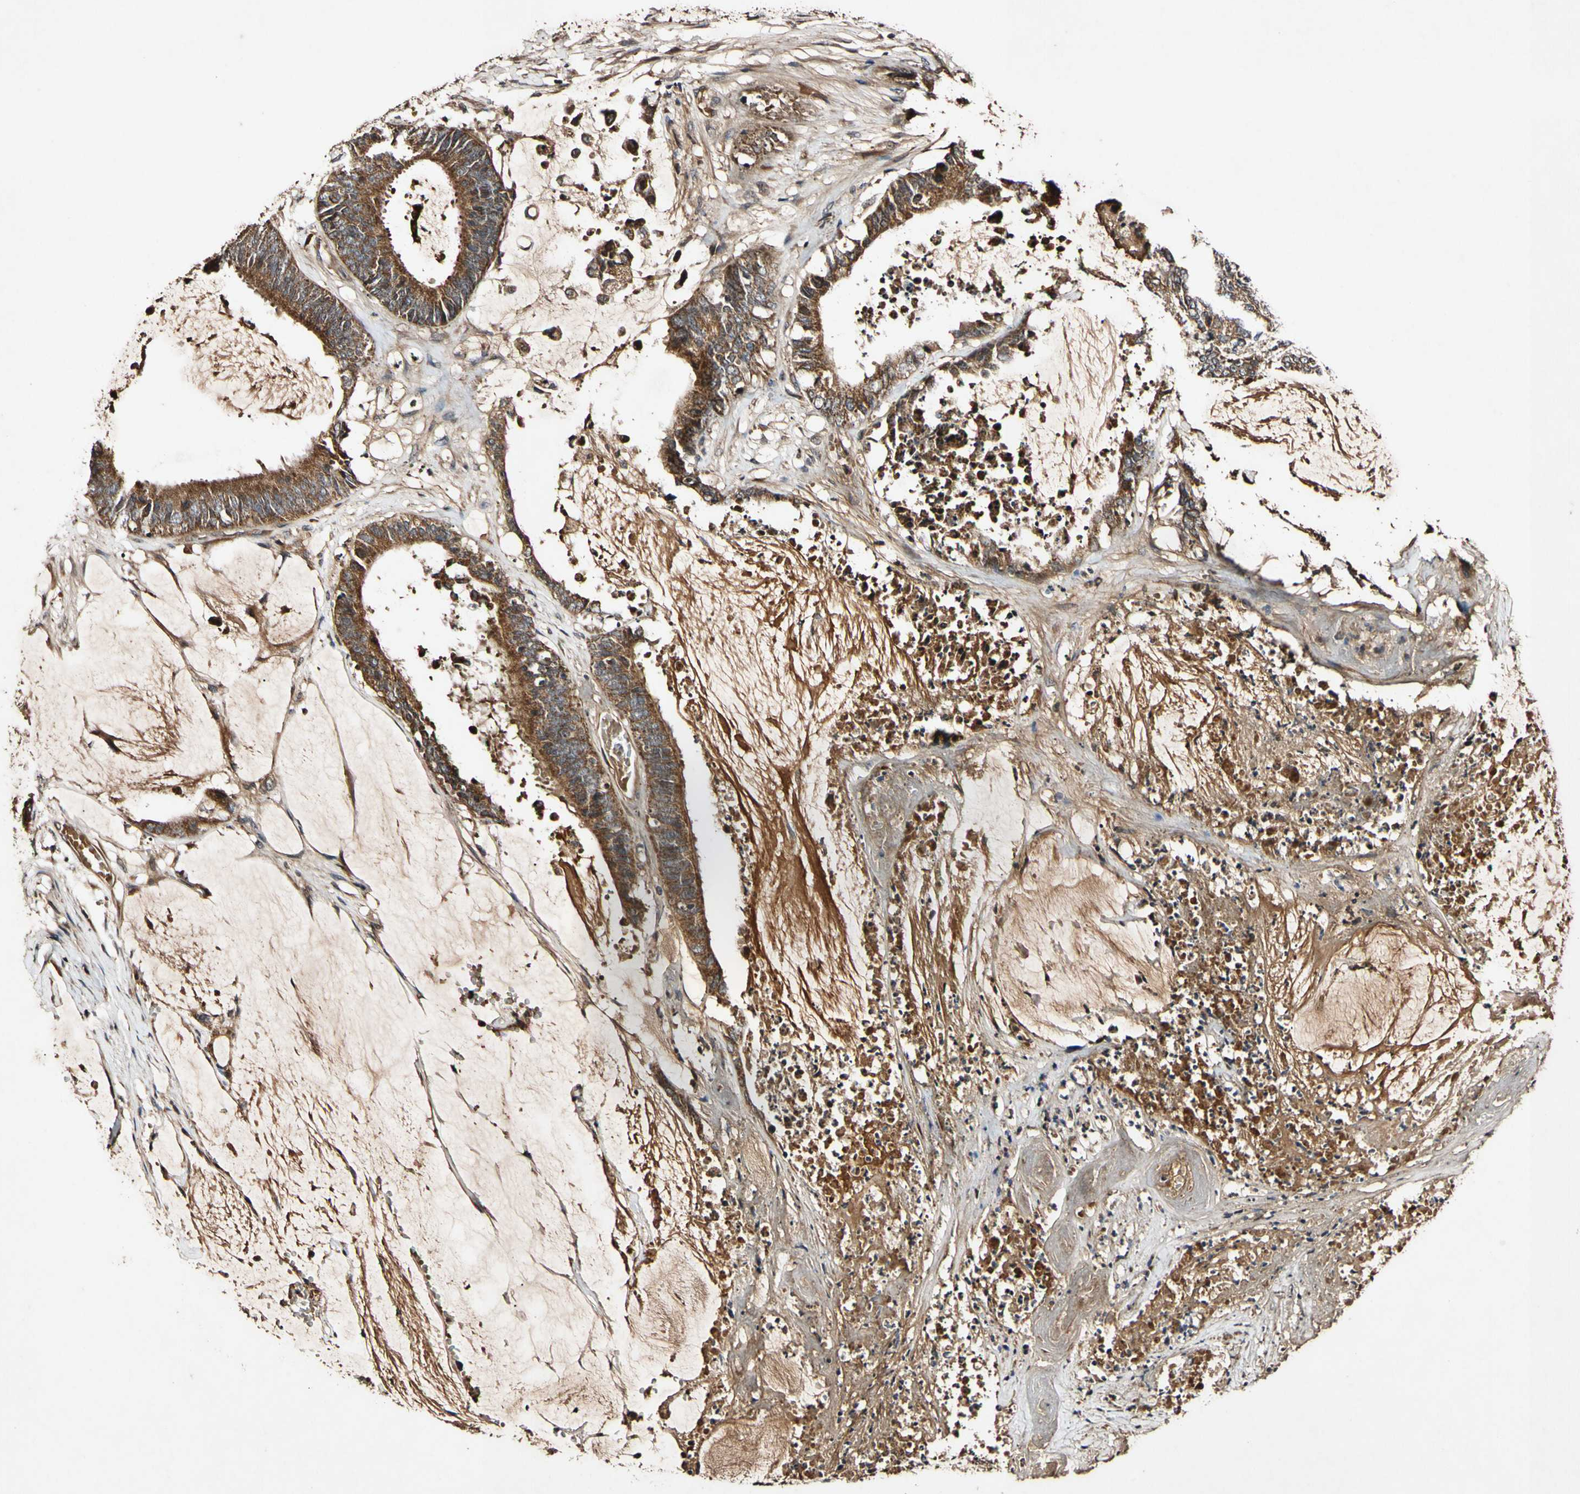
{"staining": {"intensity": "strong", "quantity": ">75%", "location": "cytoplasmic/membranous"}, "tissue": "colorectal cancer", "cell_type": "Tumor cells", "image_type": "cancer", "snomed": [{"axis": "morphology", "description": "Adenocarcinoma, NOS"}, {"axis": "topography", "description": "Rectum"}], "caption": "Colorectal cancer stained with DAB immunohistochemistry exhibits high levels of strong cytoplasmic/membranous expression in about >75% of tumor cells.", "gene": "PLAT", "patient": {"sex": "female", "age": 66}}